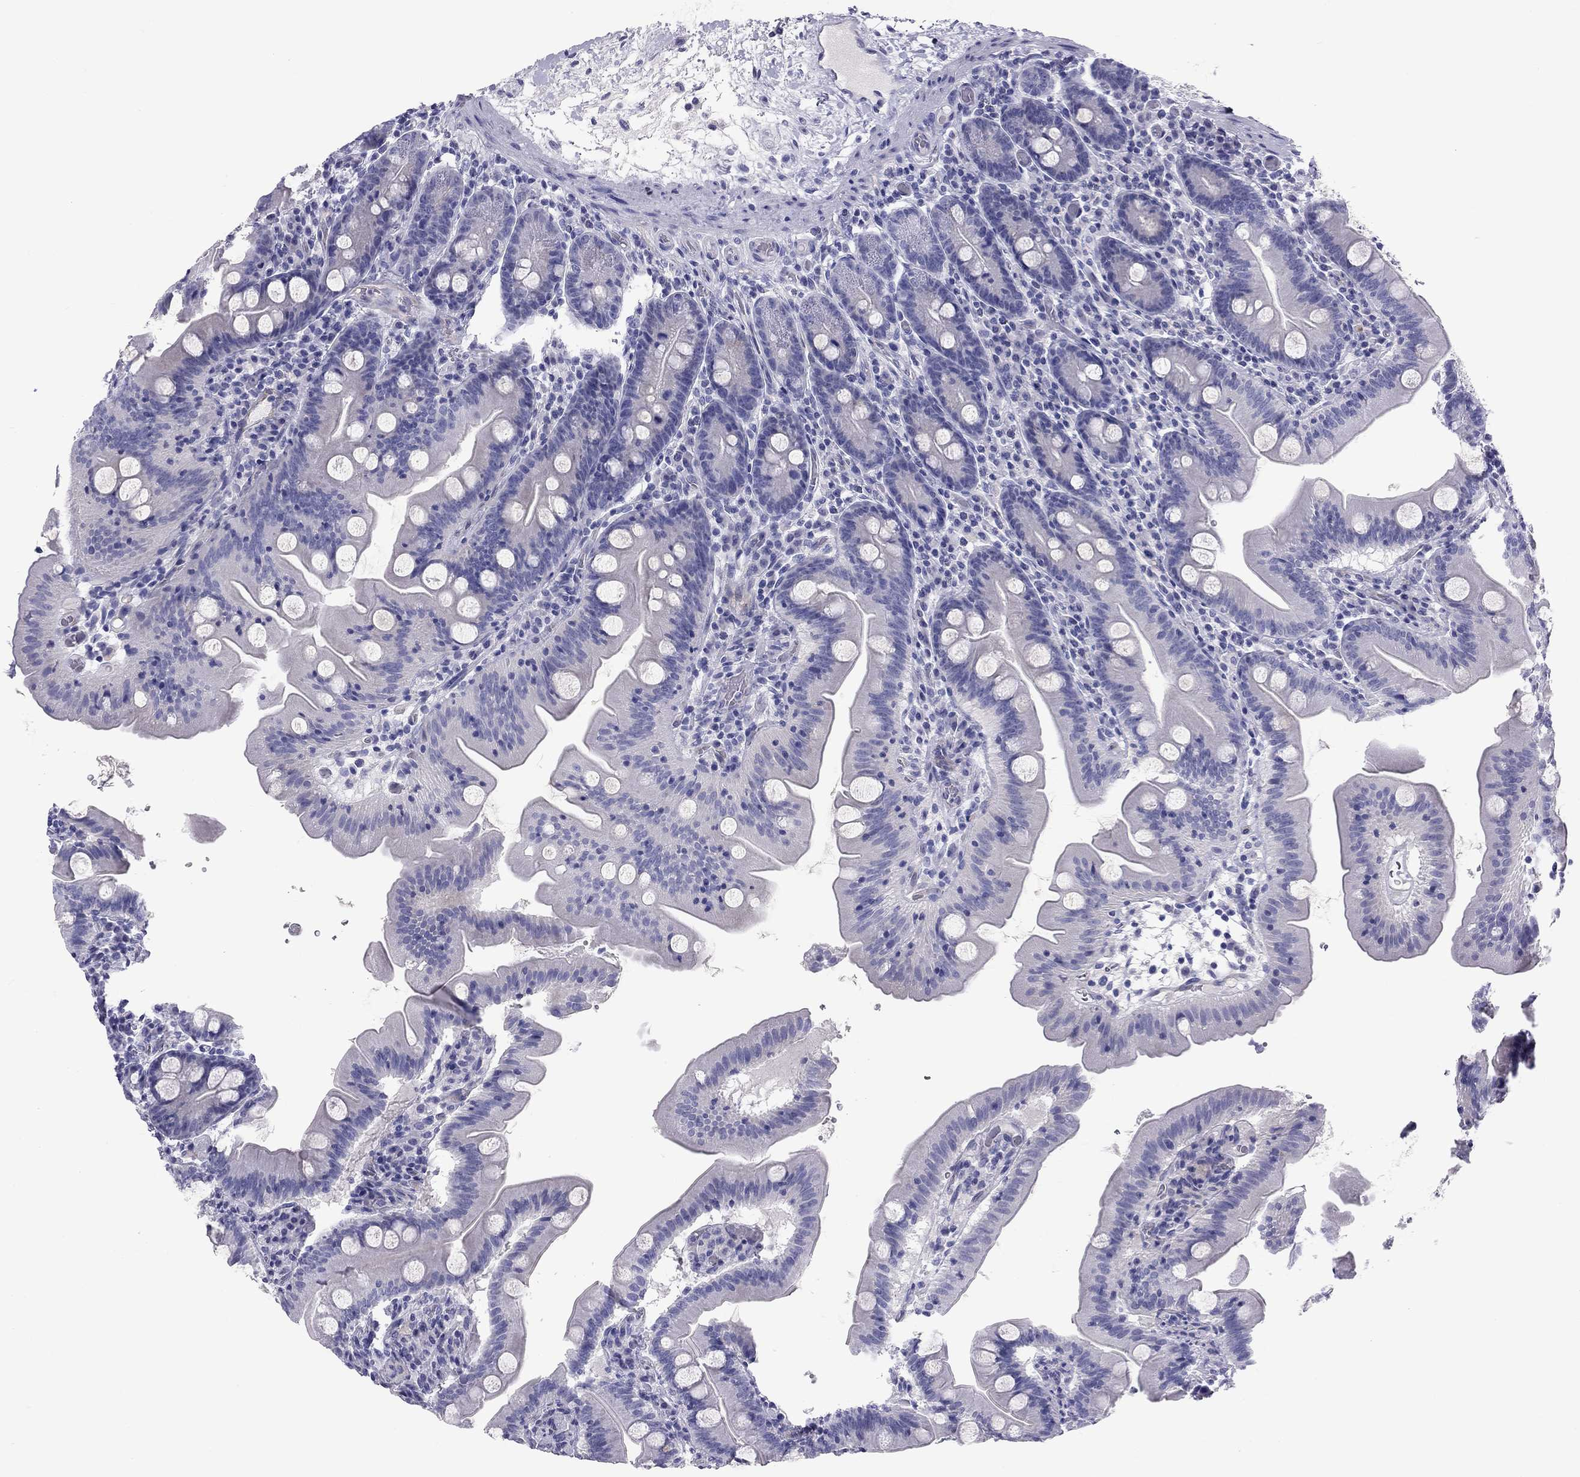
{"staining": {"intensity": "negative", "quantity": "none", "location": "none"}, "tissue": "small intestine", "cell_type": "Glandular cells", "image_type": "normal", "snomed": [{"axis": "morphology", "description": "Normal tissue, NOS"}, {"axis": "topography", "description": "Small intestine"}], "caption": "This is an immunohistochemistry (IHC) image of benign human small intestine. There is no staining in glandular cells.", "gene": "FSCN3", "patient": {"sex": "male", "age": 37}}